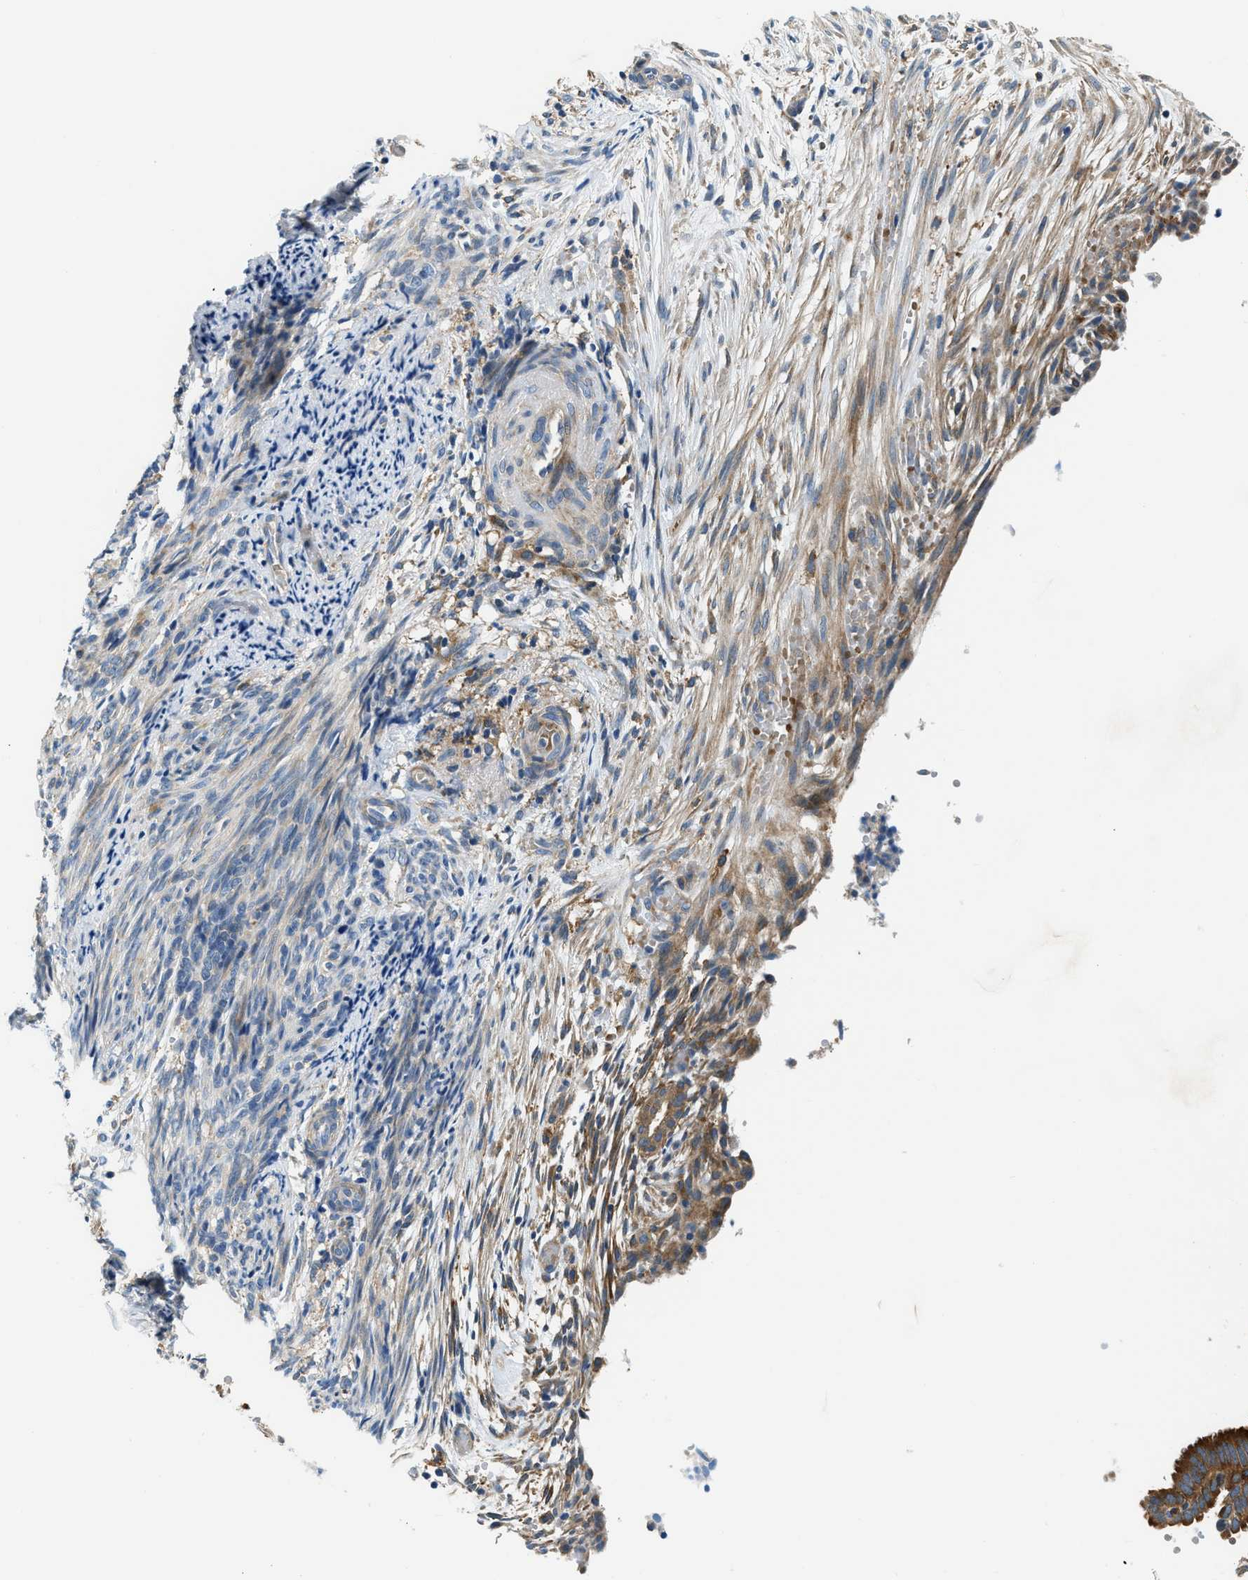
{"staining": {"intensity": "strong", "quantity": ">75%", "location": "cytoplasmic/membranous"}, "tissue": "endometrial cancer", "cell_type": "Tumor cells", "image_type": "cancer", "snomed": [{"axis": "morphology", "description": "Adenocarcinoma, NOS"}, {"axis": "topography", "description": "Endometrium"}], "caption": "Adenocarcinoma (endometrial) stained with immunohistochemistry (IHC) exhibits strong cytoplasmic/membranous staining in approximately >75% of tumor cells. (Brightfield microscopy of DAB IHC at high magnification).", "gene": "LPIN2", "patient": {"sex": "female", "age": 58}}